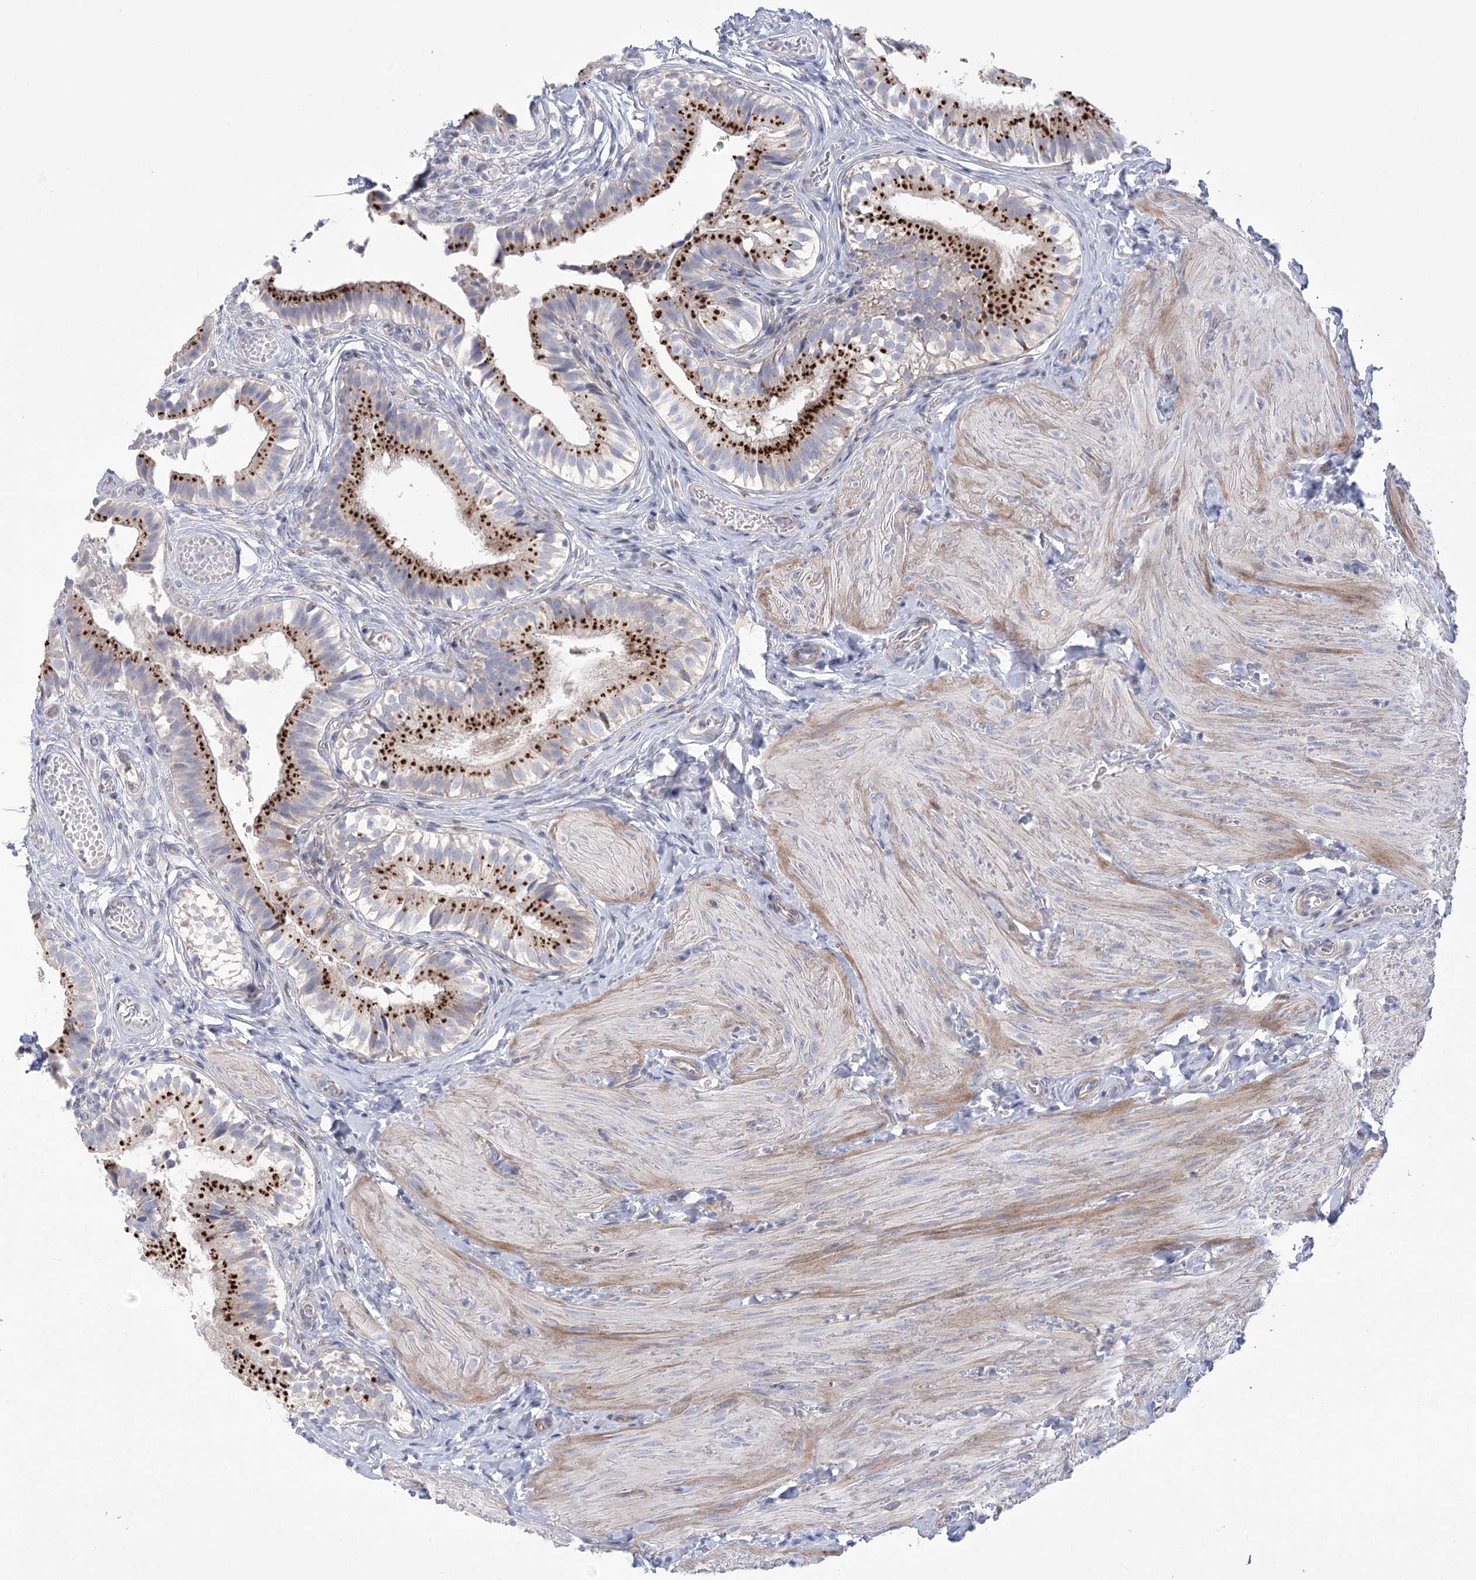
{"staining": {"intensity": "strong", "quantity": ">75%", "location": "cytoplasmic/membranous"}, "tissue": "gallbladder", "cell_type": "Glandular cells", "image_type": "normal", "snomed": [{"axis": "morphology", "description": "Normal tissue, NOS"}, {"axis": "topography", "description": "Gallbladder"}], "caption": "DAB immunohistochemical staining of benign gallbladder exhibits strong cytoplasmic/membranous protein expression in approximately >75% of glandular cells. (DAB IHC with brightfield microscopy, high magnification).", "gene": "NME7", "patient": {"sex": "female", "age": 47}}